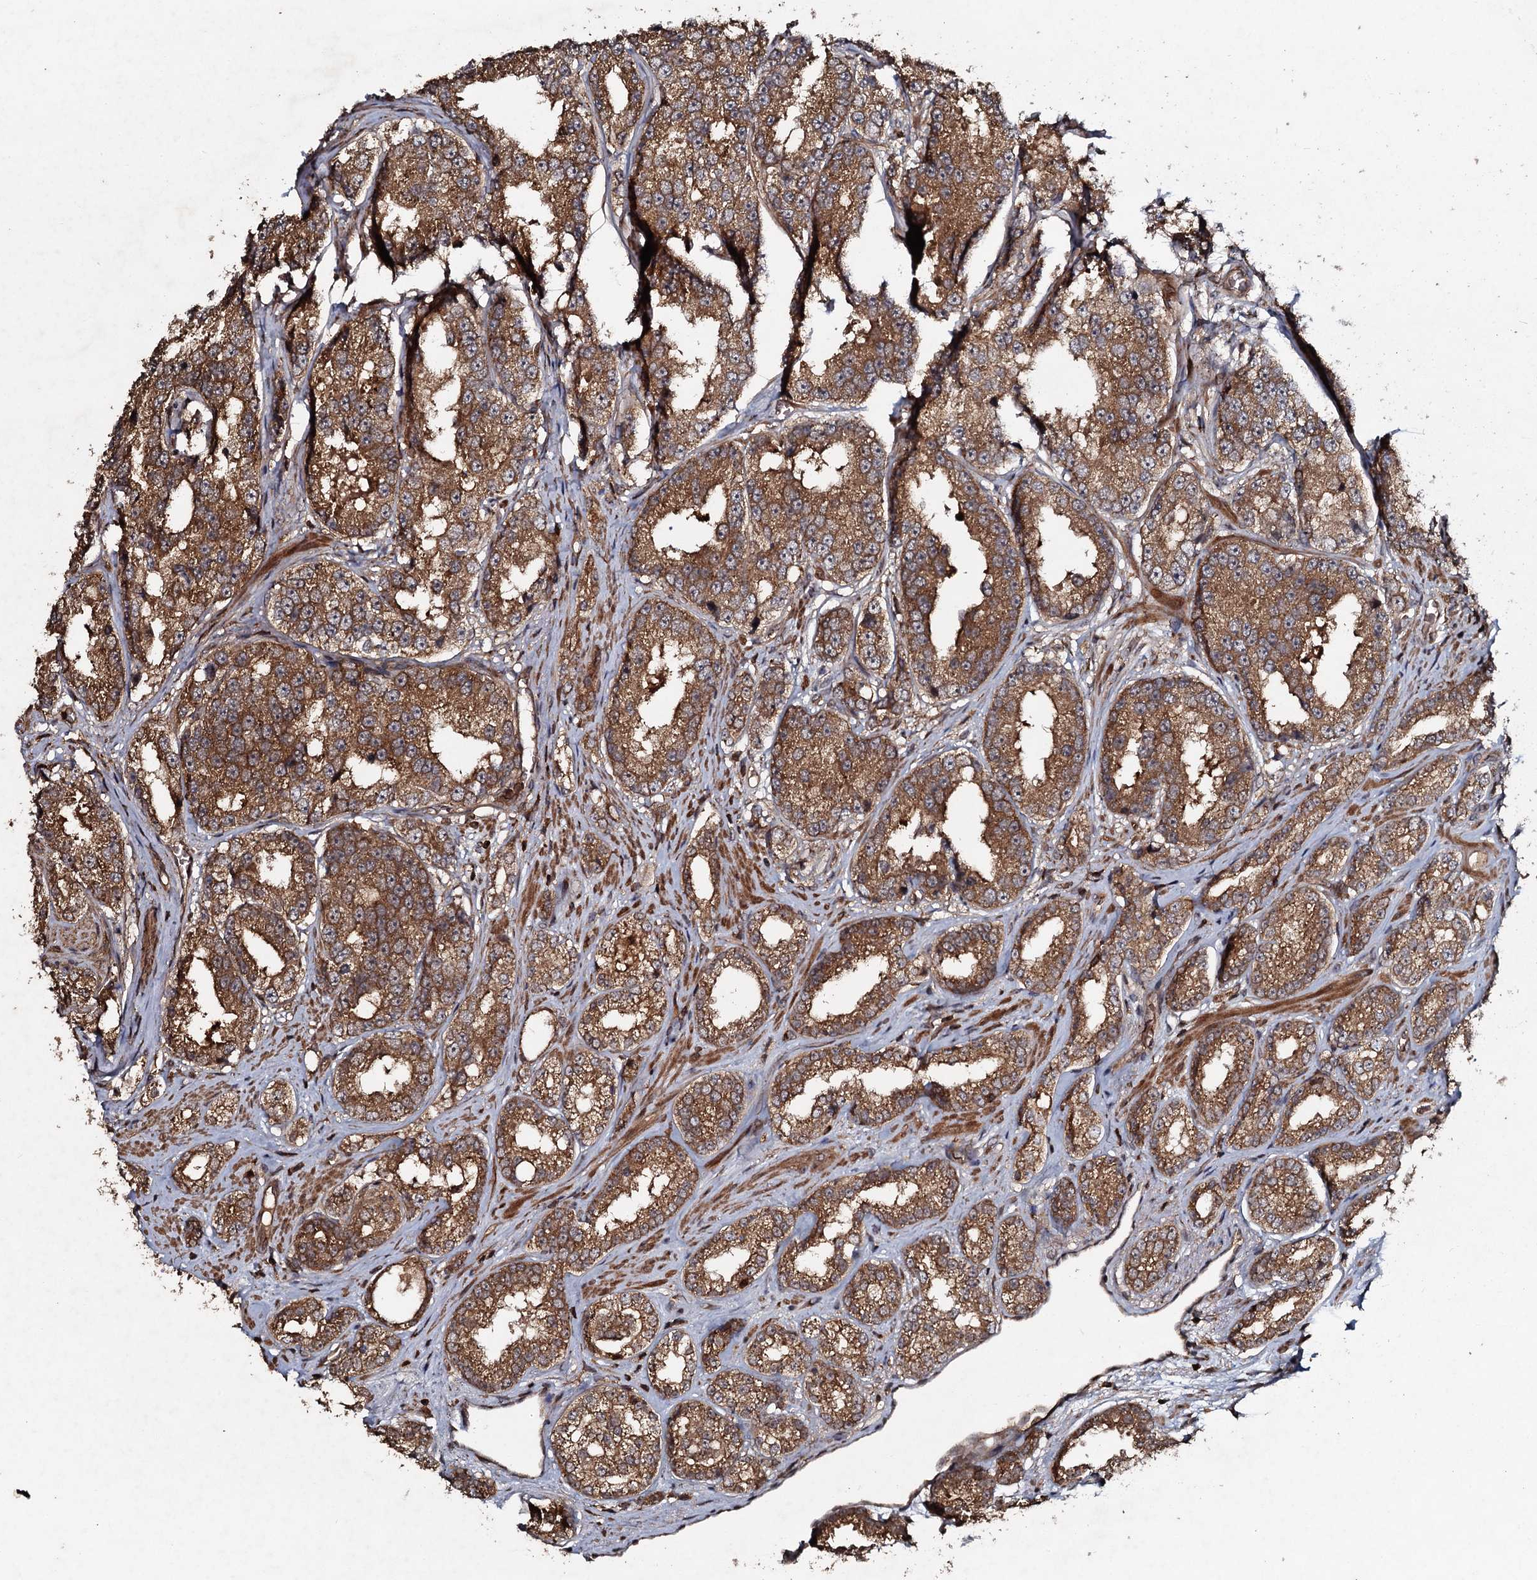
{"staining": {"intensity": "moderate", "quantity": ">75%", "location": "cytoplasmic/membranous"}, "tissue": "prostate cancer", "cell_type": "Tumor cells", "image_type": "cancer", "snomed": [{"axis": "morphology", "description": "Normal tissue, NOS"}, {"axis": "morphology", "description": "Adenocarcinoma, High grade"}, {"axis": "topography", "description": "Prostate"}], "caption": "Human adenocarcinoma (high-grade) (prostate) stained for a protein (brown) demonstrates moderate cytoplasmic/membranous positive expression in approximately >75% of tumor cells.", "gene": "ADGRG3", "patient": {"sex": "male", "age": 83}}